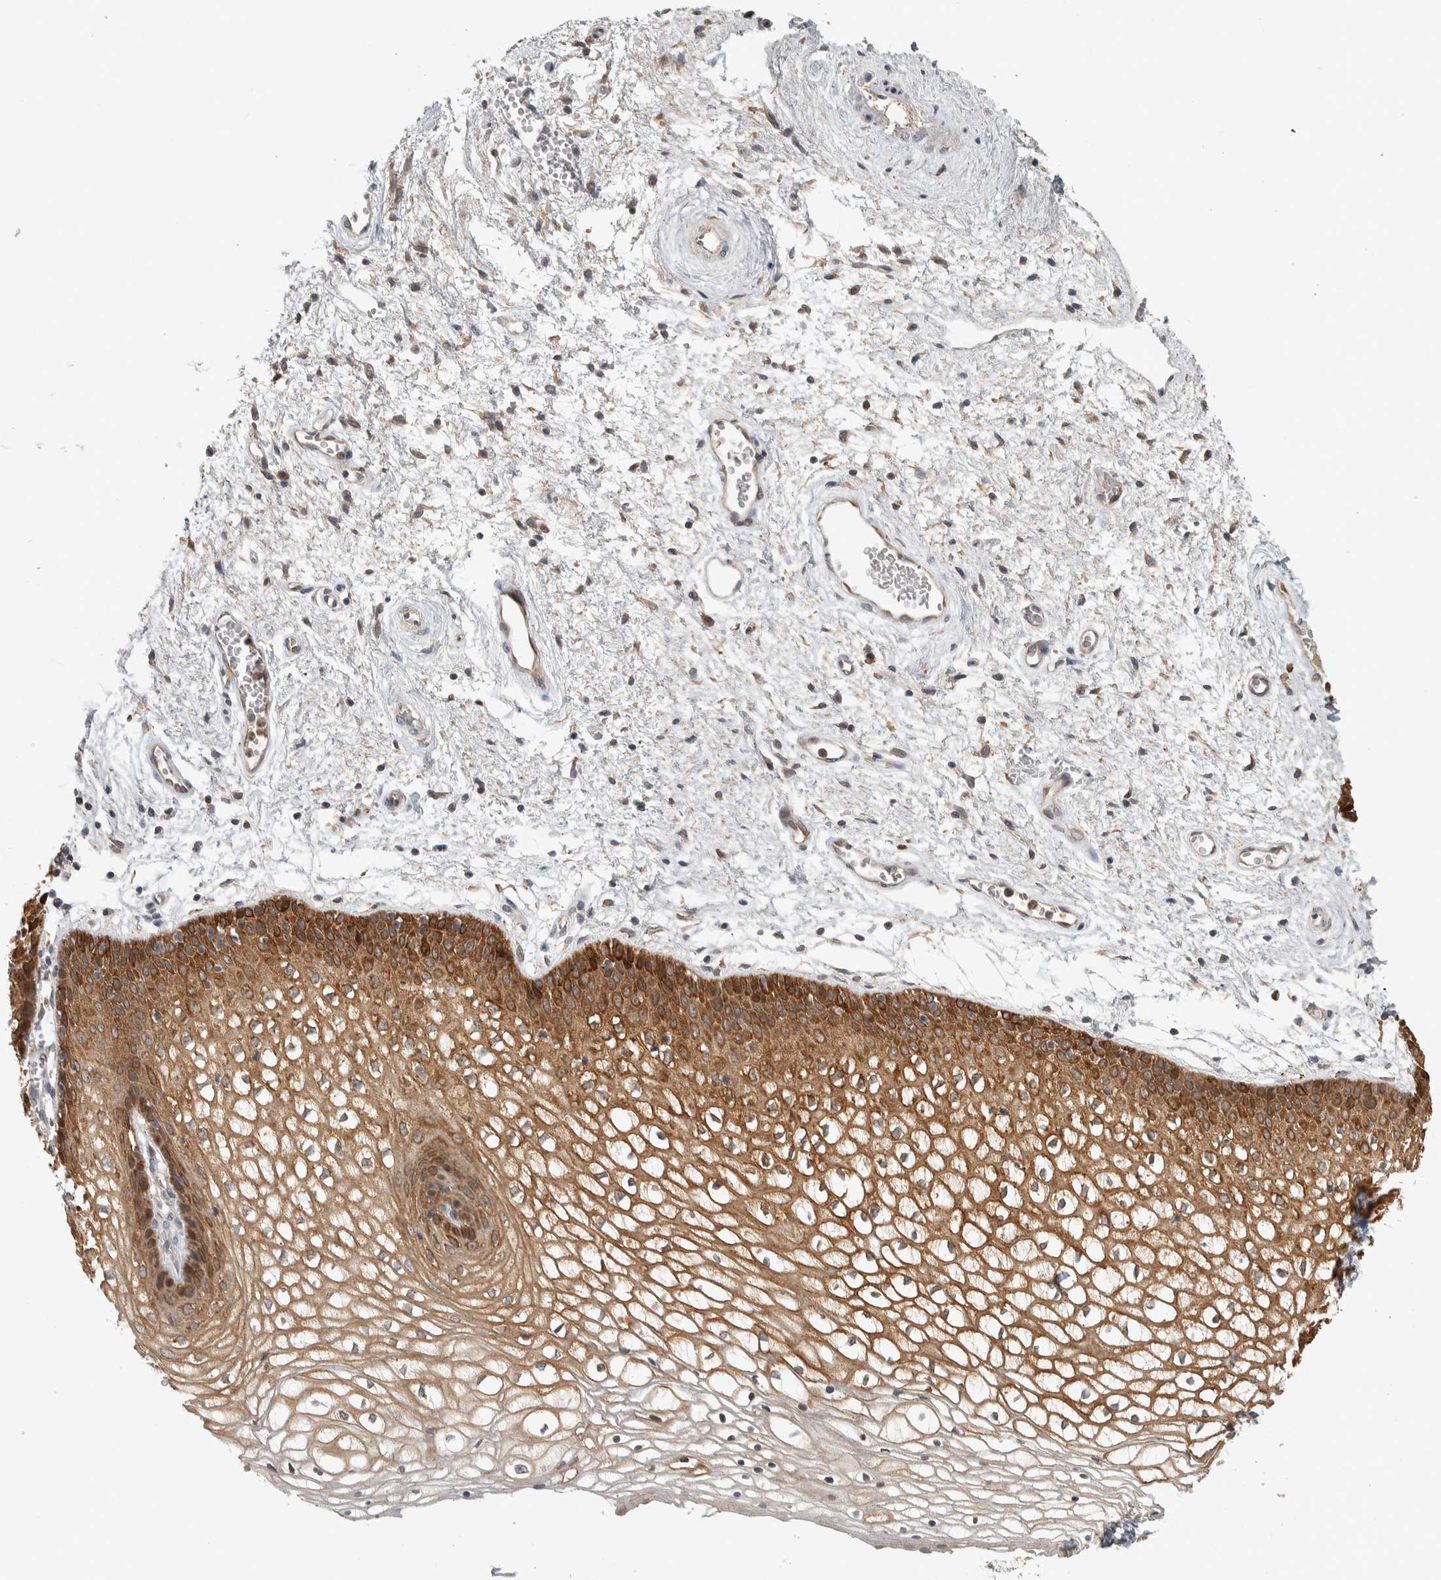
{"staining": {"intensity": "moderate", "quantity": ">75%", "location": "cytoplasmic/membranous"}, "tissue": "vagina", "cell_type": "Squamous epithelial cells", "image_type": "normal", "snomed": [{"axis": "morphology", "description": "Normal tissue, NOS"}, {"axis": "topography", "description": "Vagina"}], "caption": "About >75% of squamous epithelial cells in normal vagina reveal moderate cytoplasmic/membranous protein positivity as visualized by brown immunohistochemical staining.", "gene": "EIF3H", "patient": {"sex": "female", "age": 34}}